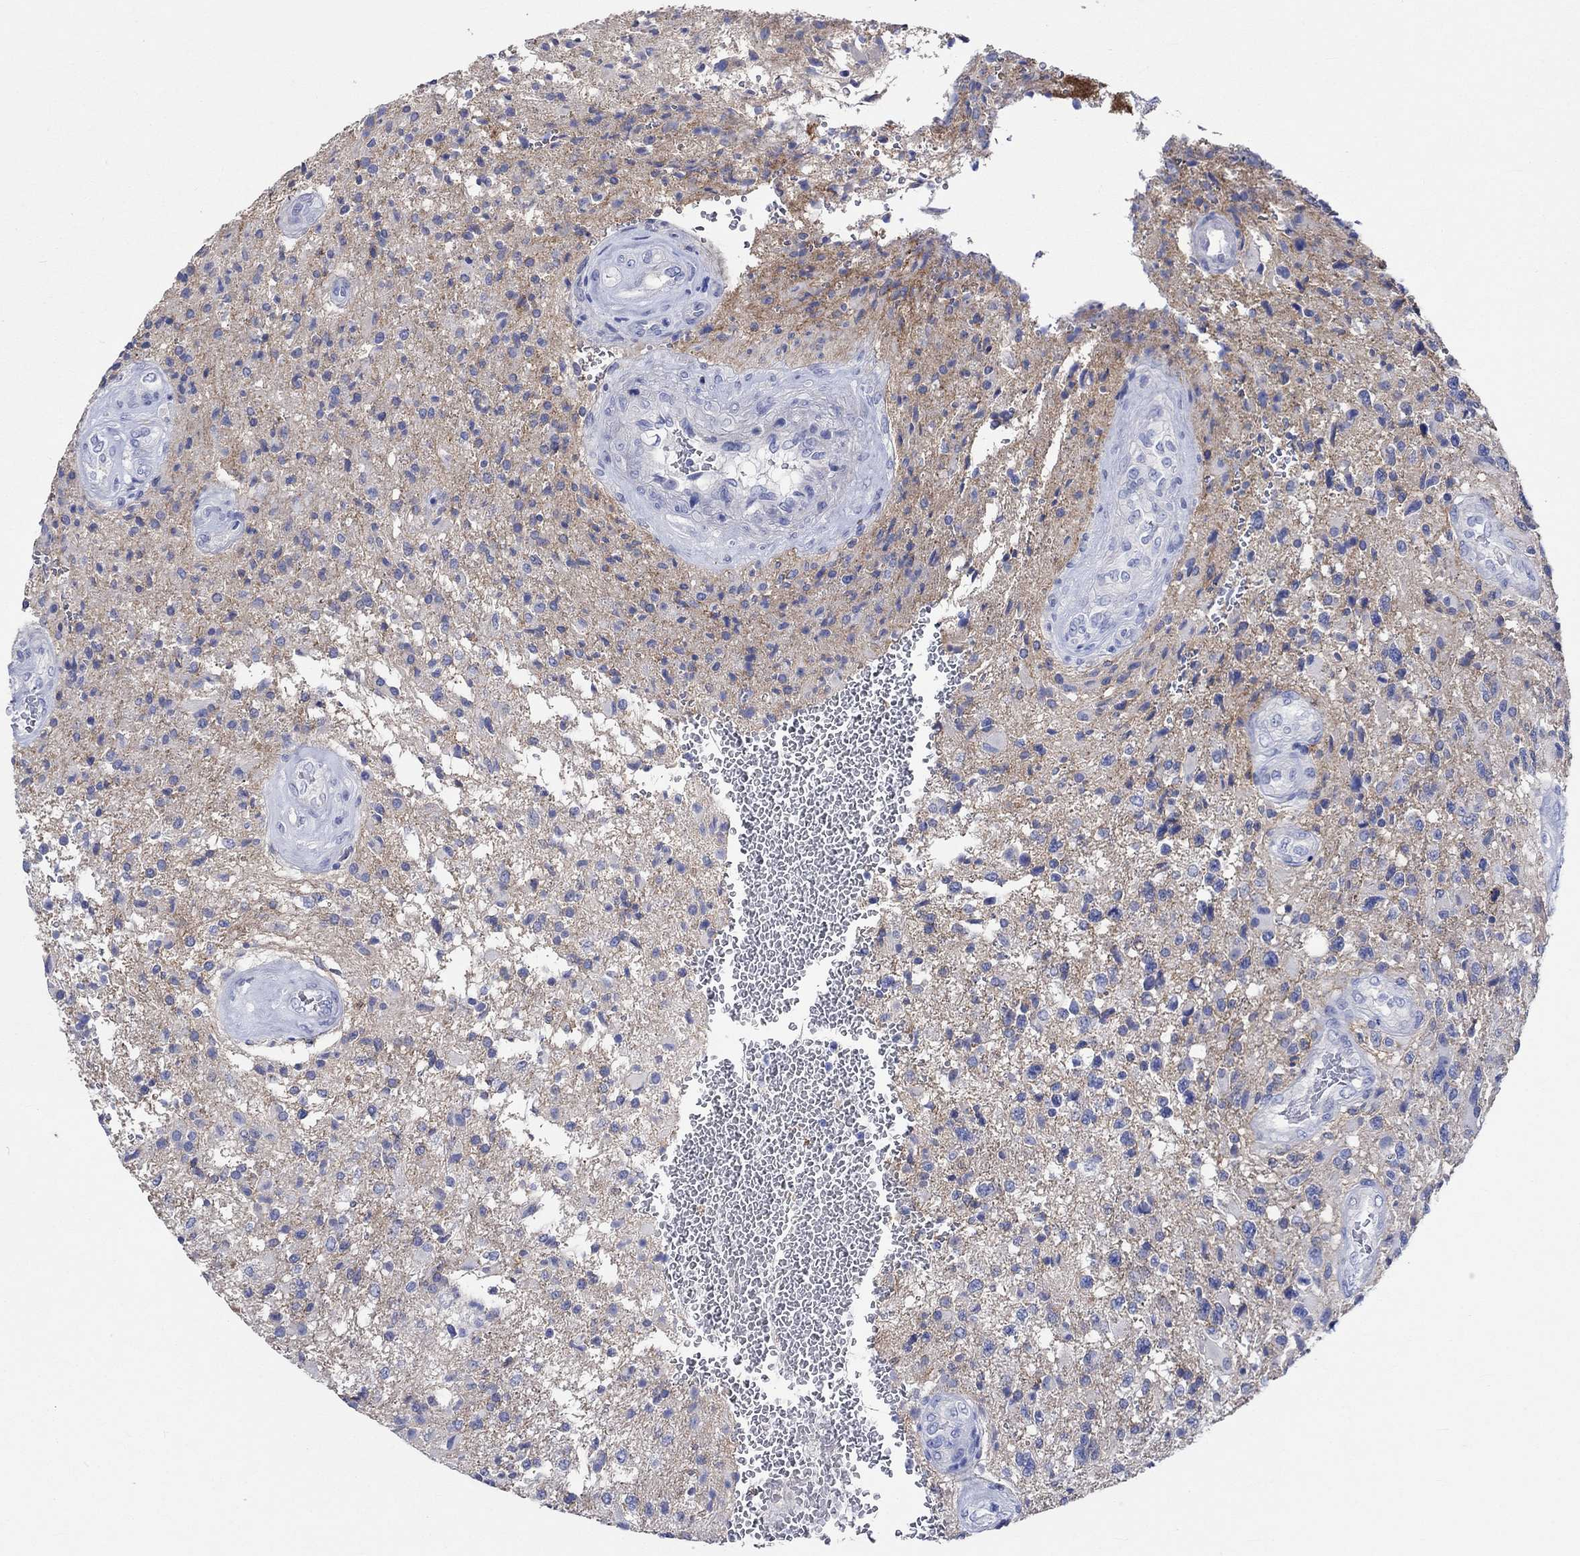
{"staining": {"intensity": "negative", "quantity": "none", "location": "none"}, "tissue": "glioma", "cell_type": "Tumor cells", "image_type": "cancer", "snomed": [{"axis": "morphology", "description": "Glioma, malignant, High grade"}, {"axis": "topography", "description": "Brain"}], "caption": "Tumor cells are negative for protein expression in human glioma.", "gene": "SHISA4", "patient": {"sex": "male", "age": 56}}